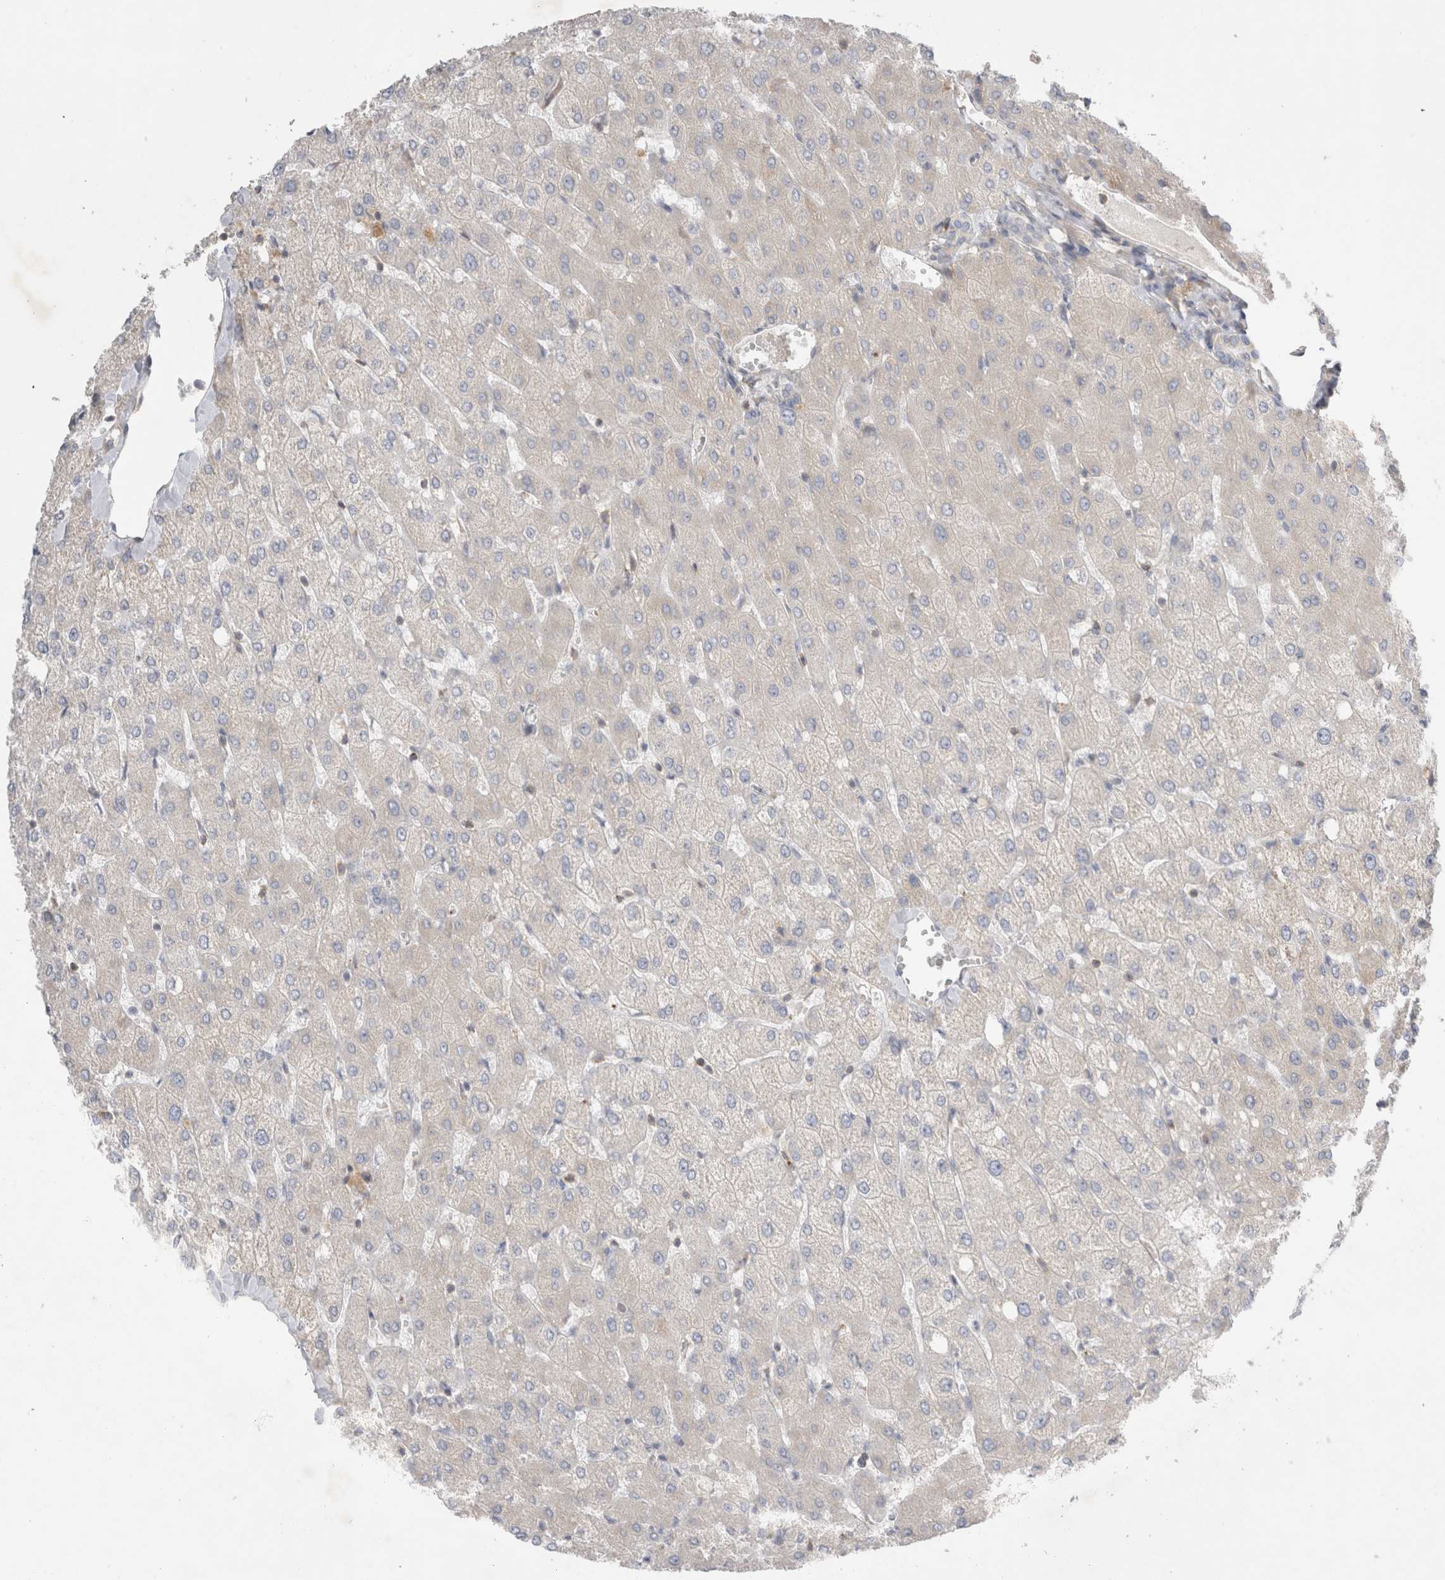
{"staining": {"intensity": "negative", "quantity": "none", "location": "none"}, "tissue": "liver", "cell_type": "Cholangiocytes", "image_type": "normal", "snomed": [{"axis": "morphology", "description": "Normal tissue, NOS"}, {"axis": "topography", "description": "Liver"}], "caption": "High power microscopy micrograph of an immunohistochemistry histopathology image of benign liver, revealing no significant expression in cholangiocytes. Brightfield microscopy of immunohistochemistry (IHC) stained with DAB (brown) and hematoxylin (blue), captured at high magnification.", "gene": "ZNF23", "patient": {"sex": "female", "age": 54}}